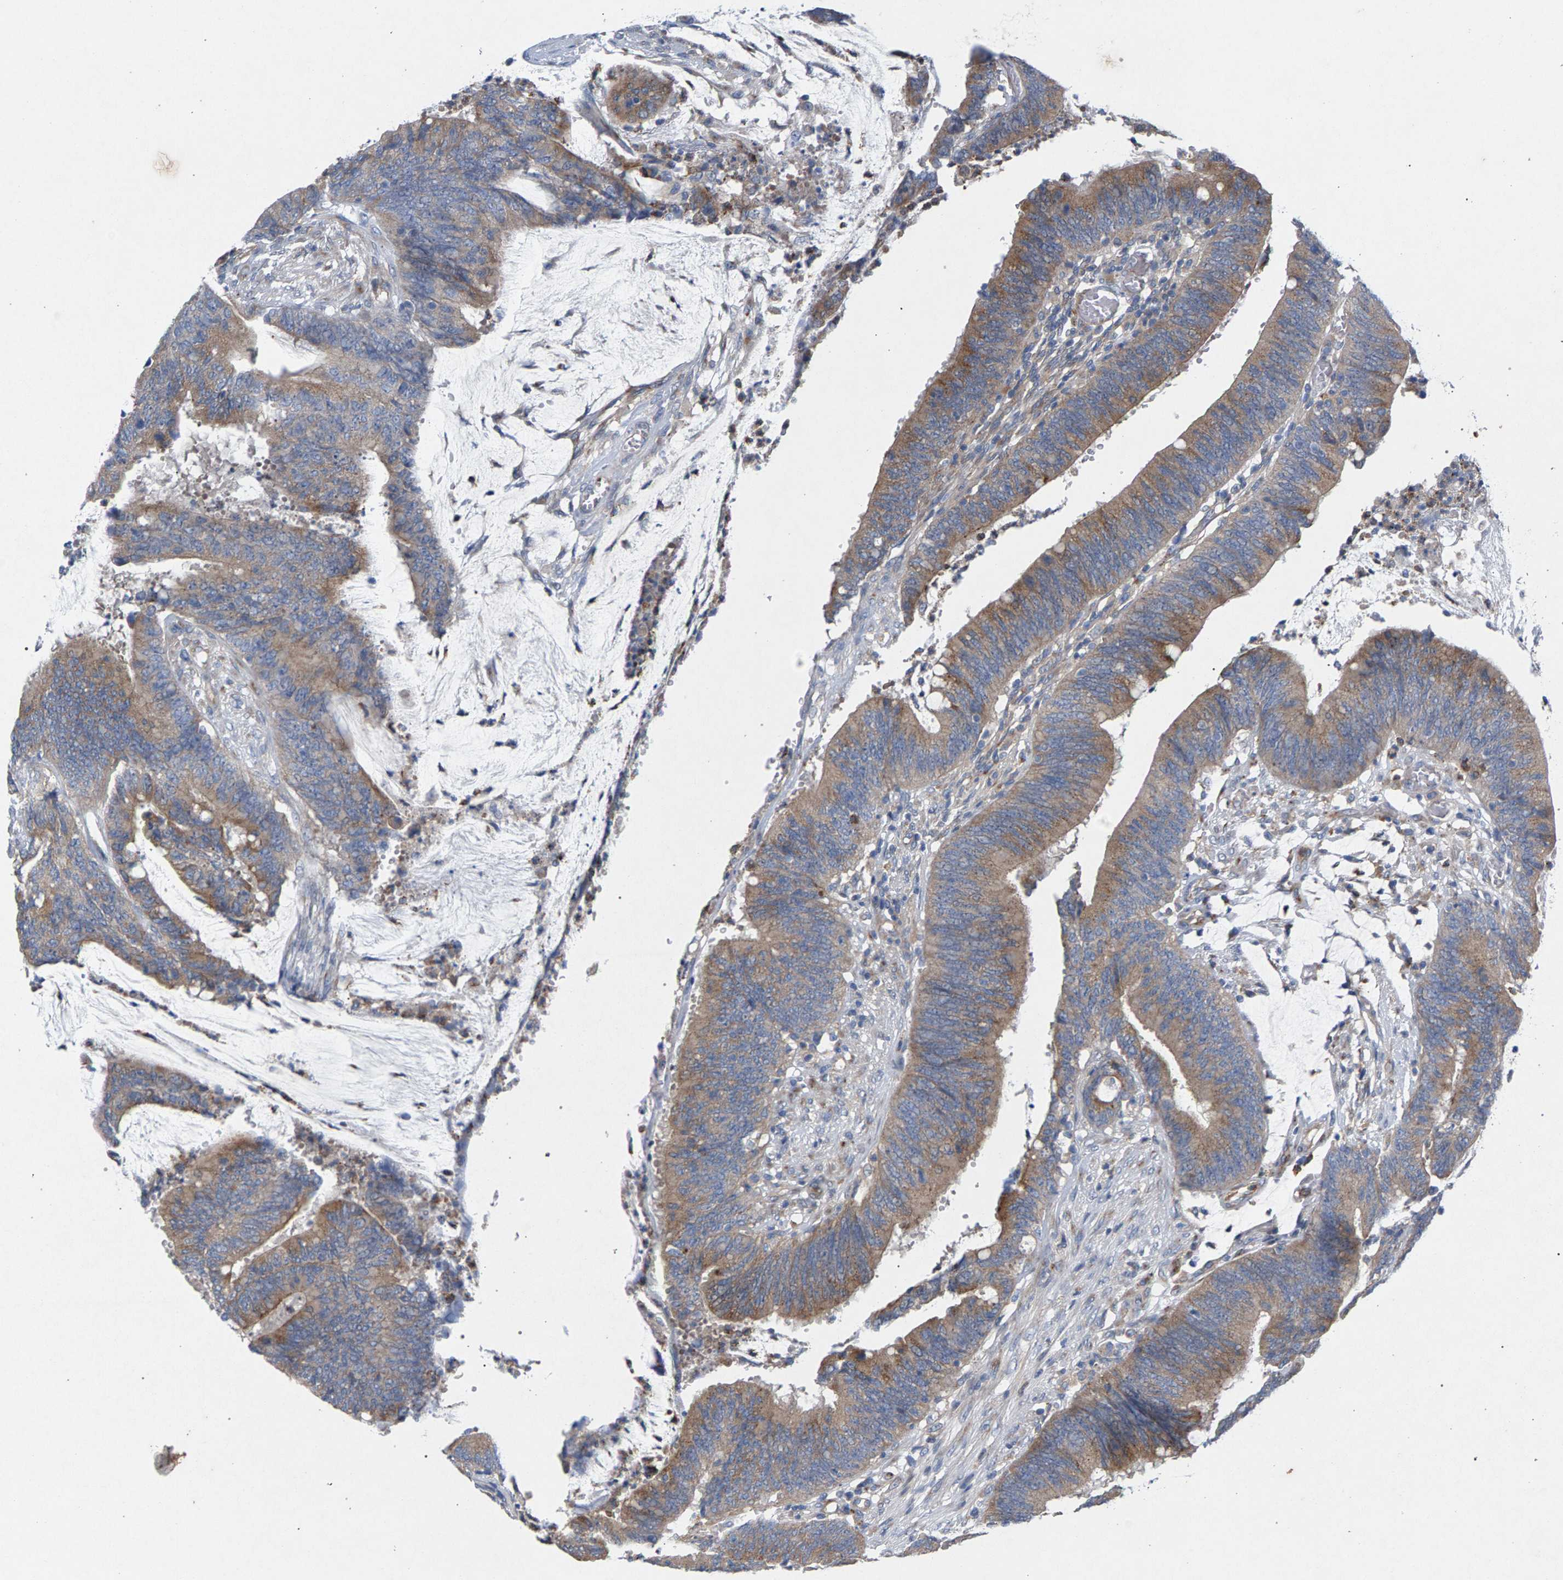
{"staining": {"intensity": "moderate", "quantity": ">75%", "location": "cytoplasmic/membranous"}, "tissue": "colorectal cancer", "cell_type": "Tumor cells", "image_type": "cancer", "snomed": [{"axis": "morphology", "description": "Adenocarcinoma, NOS"}, {"axis": "topography", "description": "Rectum"}], "caption": "Human colorectal cancer (adenocarcinoma) stained with a protein marker demonstrates moderate staining in tumor cells.", "gene": "MAMDC2", "patient": {"sex": "female", "age": 66}}